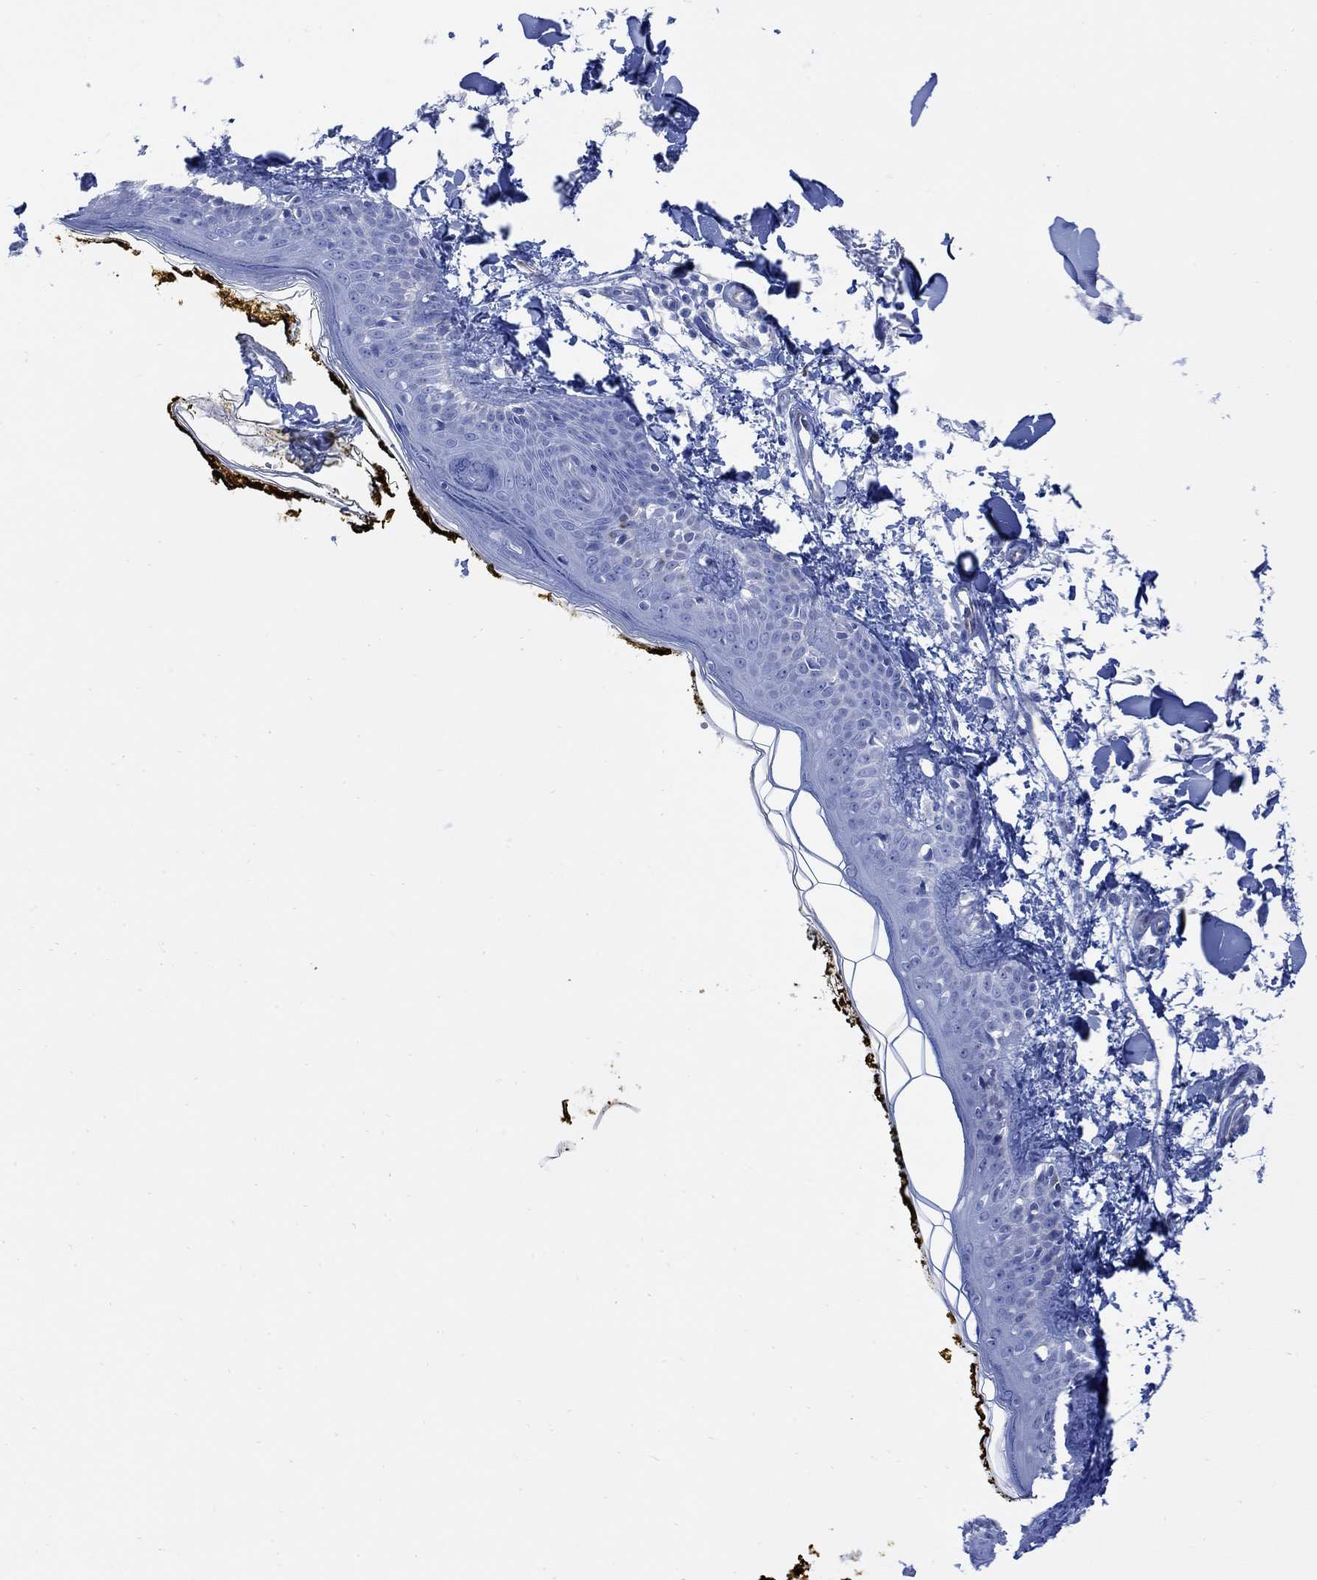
{"staining": {"intensity": "negative", "quantity": "none", "location": "none"}, "tissue": "skin", "cell_type": "Fibroblasts", "image_type": "normal", "snomed": [{"axis": "morphology", "description": "Normal tissue, NOS"}, {"axis": "topography", "description": "Skin"}], "caption": "A high-resolution photomicrograph shows IHC staining of unremarkable skin, which reveals no significant positivity in fibroblasts. (DAB immunohistochemistry (IHC) with hematoxylin counter stain).", "gene": "GNG13", "patient": {"sex": "male", "age": 76}}